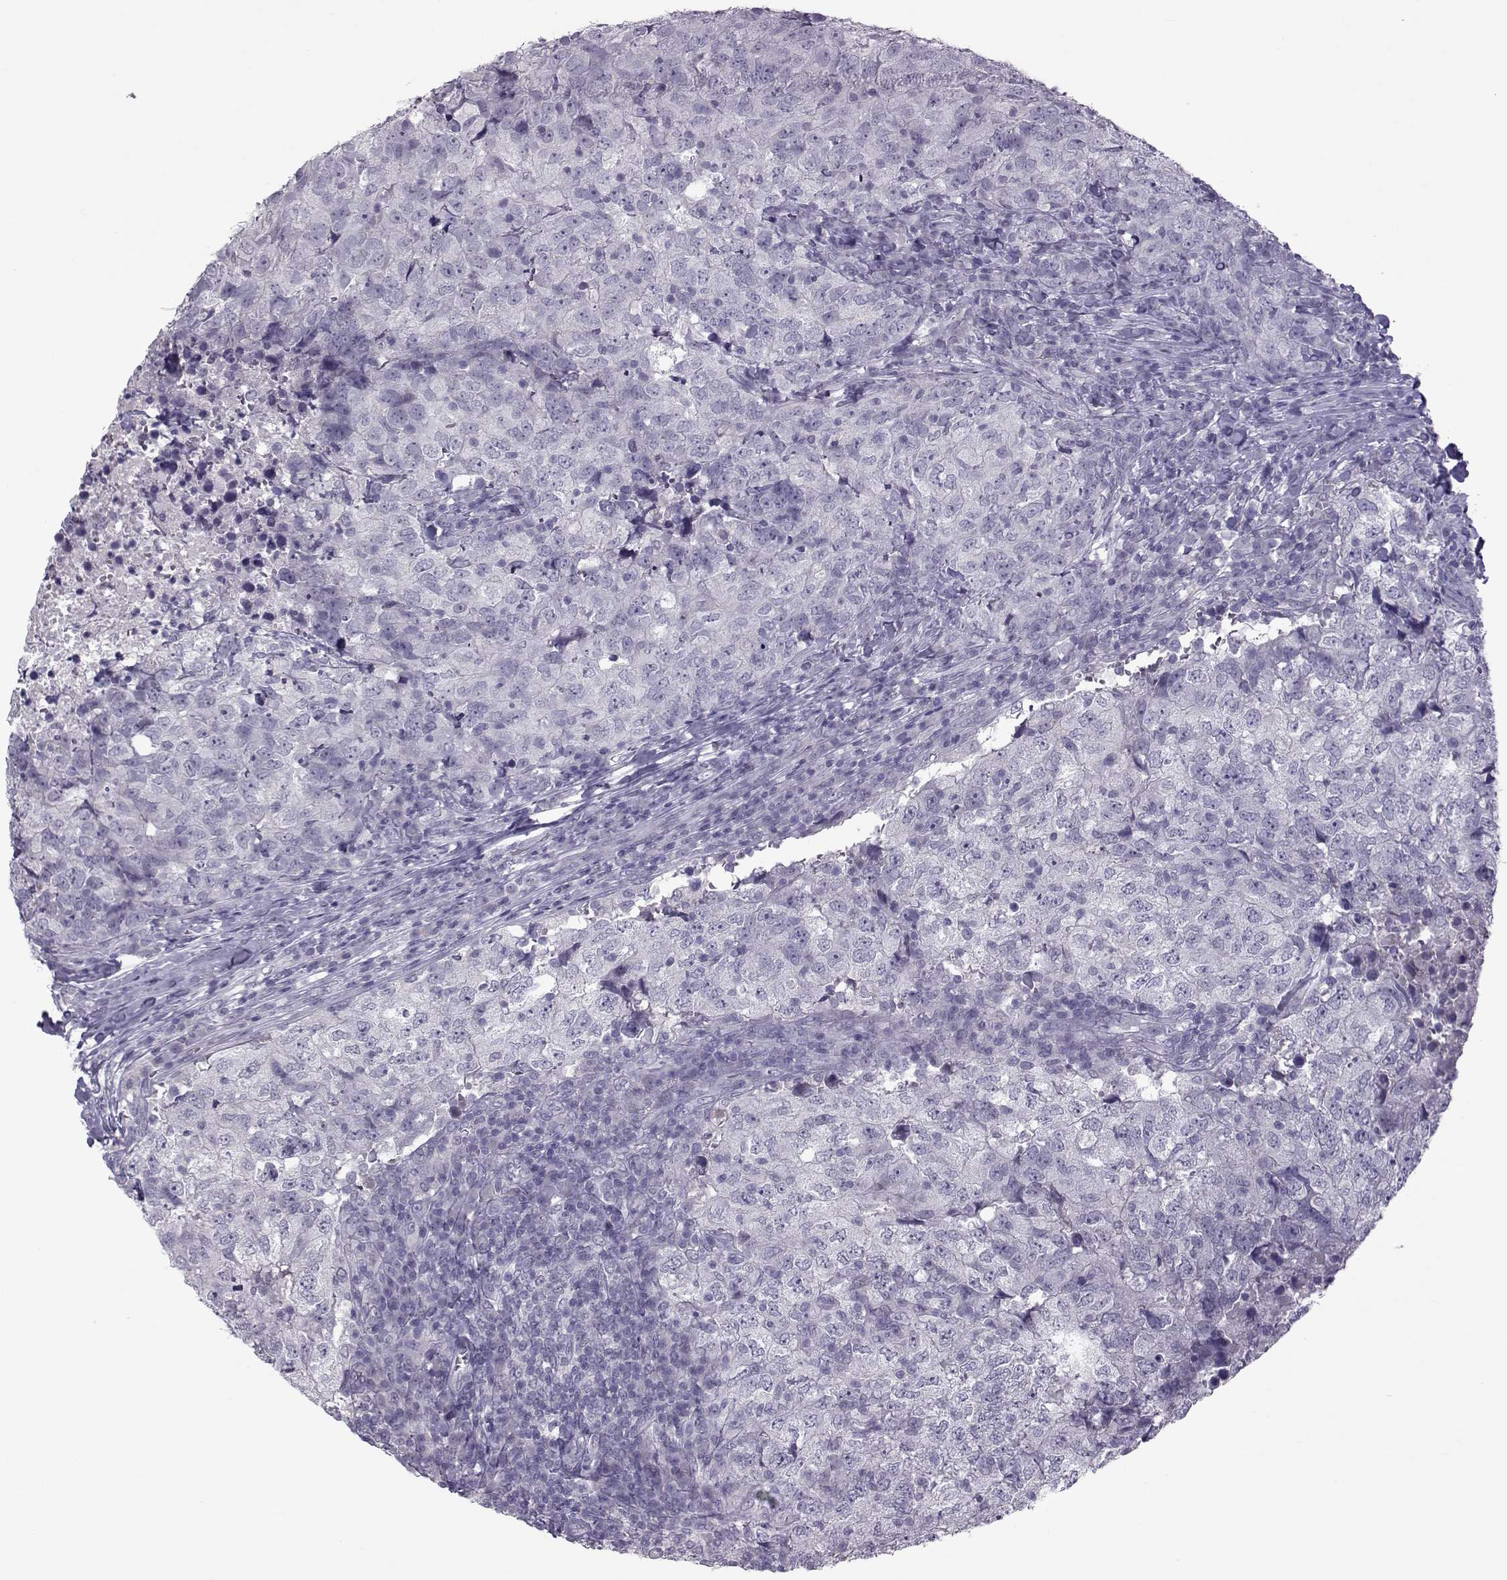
{"staining": {"intensity": "negative", "quantity": "none", "location": "none"}, "tissue": "breast cancer", "cell_type": "Tumor cells", "image_type": "cancer", "snomed": [{"axis": "morphology", "description": "Duct carcinoma"}, {"axis": "topography", "description": "Breast"}], "caption": "An IHC image of breast invasive ductal carcinoma is shown. There is no staining in tumor cells of breast invasive ductal carcinoma. The staining is performed using DAB (3,3'-diaminobenzidine) brown chromogen with nuclei counter-stained in using hematoxylin.", "gene": "ASRGL1", "patient": {"sex": "female", "age": 30}}